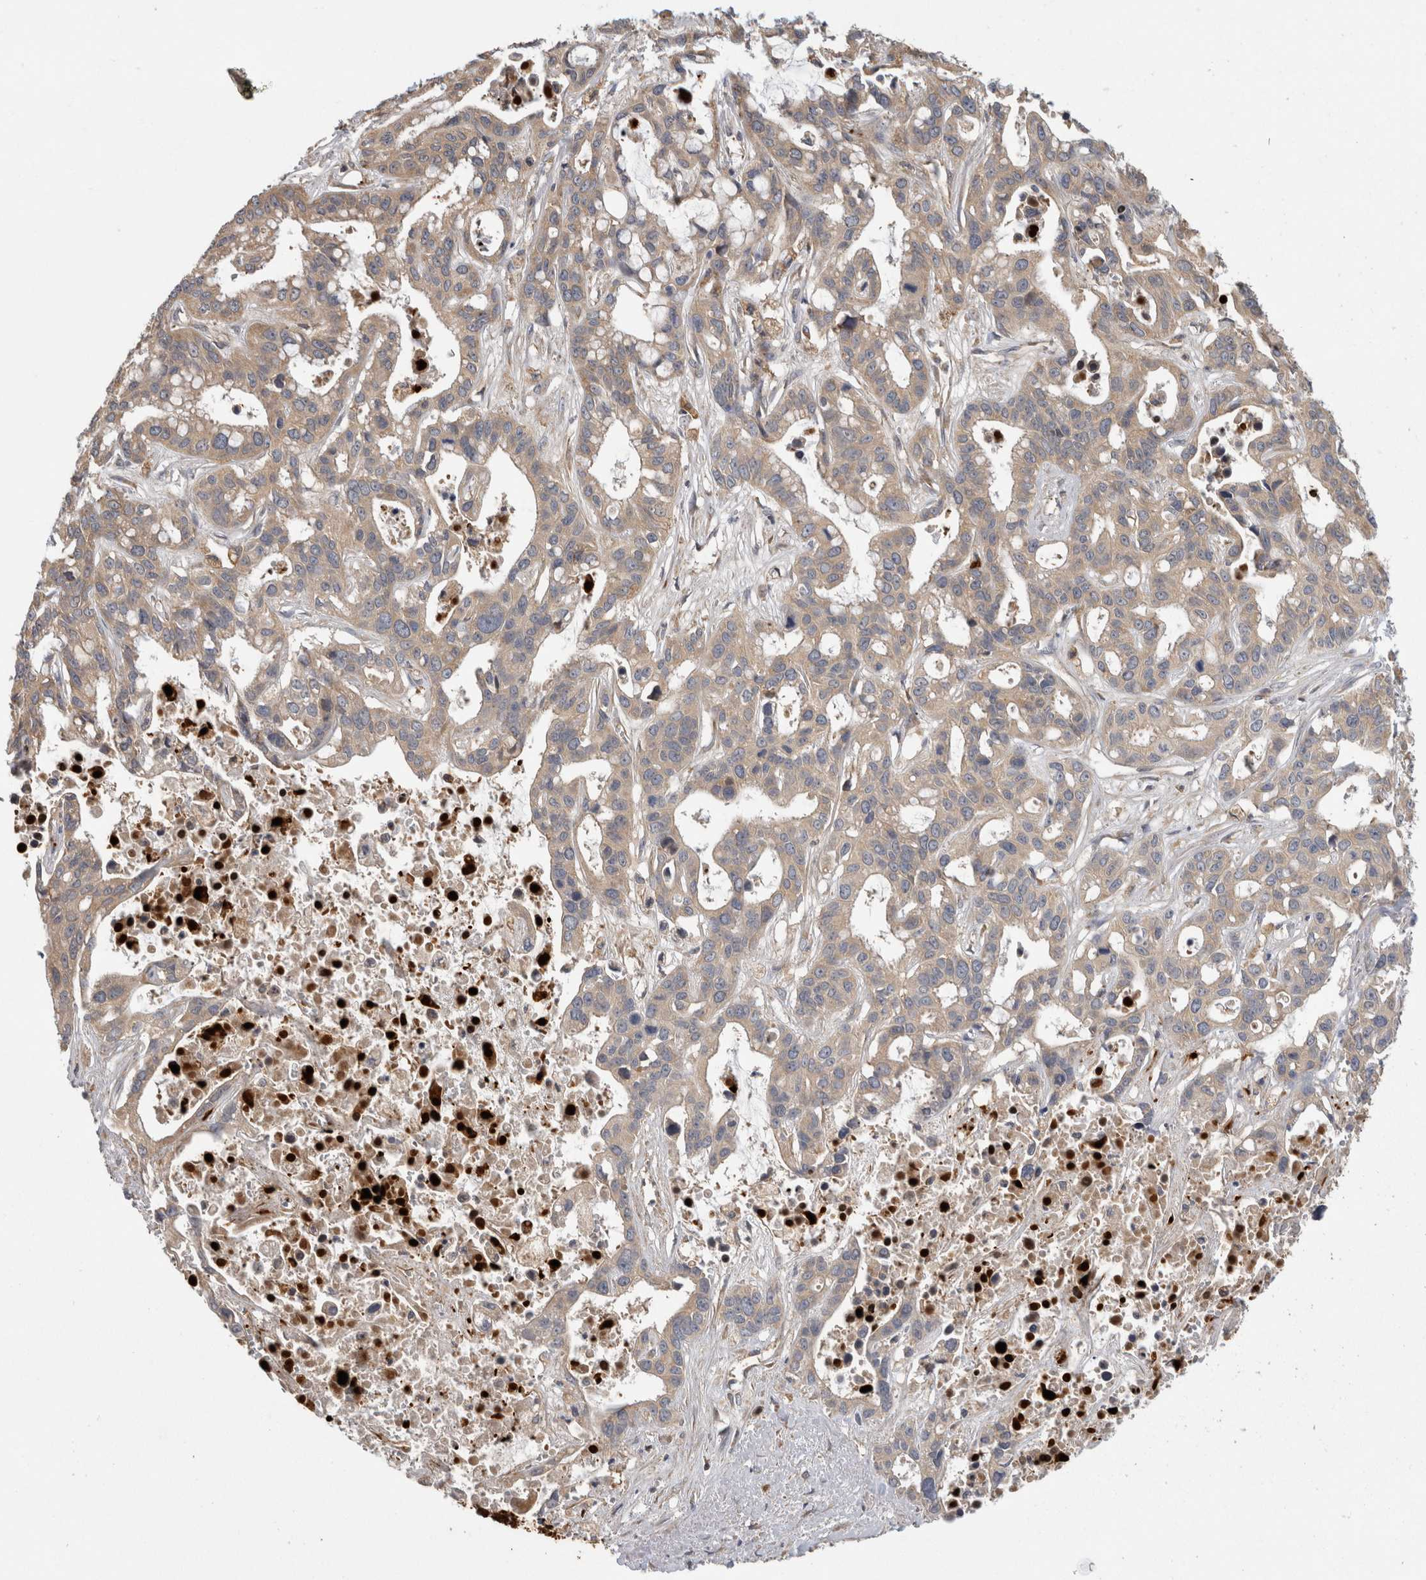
{"staining": {"intensity": "weak", "quantity": ">75%", "location": "cytoplasmic/membranous"}, "tissue": "liver cancer", "cell_type": "Tumor cells", "image_type": "cancer", "snomed": [{"axis": "morphology", "description": "Cholangiocarcinoma"}, {"axis": "topography", "description": "Liver"}], "caption": "The immunohistochemical stain highlights weak cytoplasmic/membranous expression in tumor cells of liver cancer (cholangiocarcinoma) tissue. (Stains: DAB (3,3'-diaminobenzidine) in brown, nuclei in blue, Microscopy: brightfield microscopy at high magnification).", "gene": "GRIK2", "patient": {"sex": "female", "age": 65}}